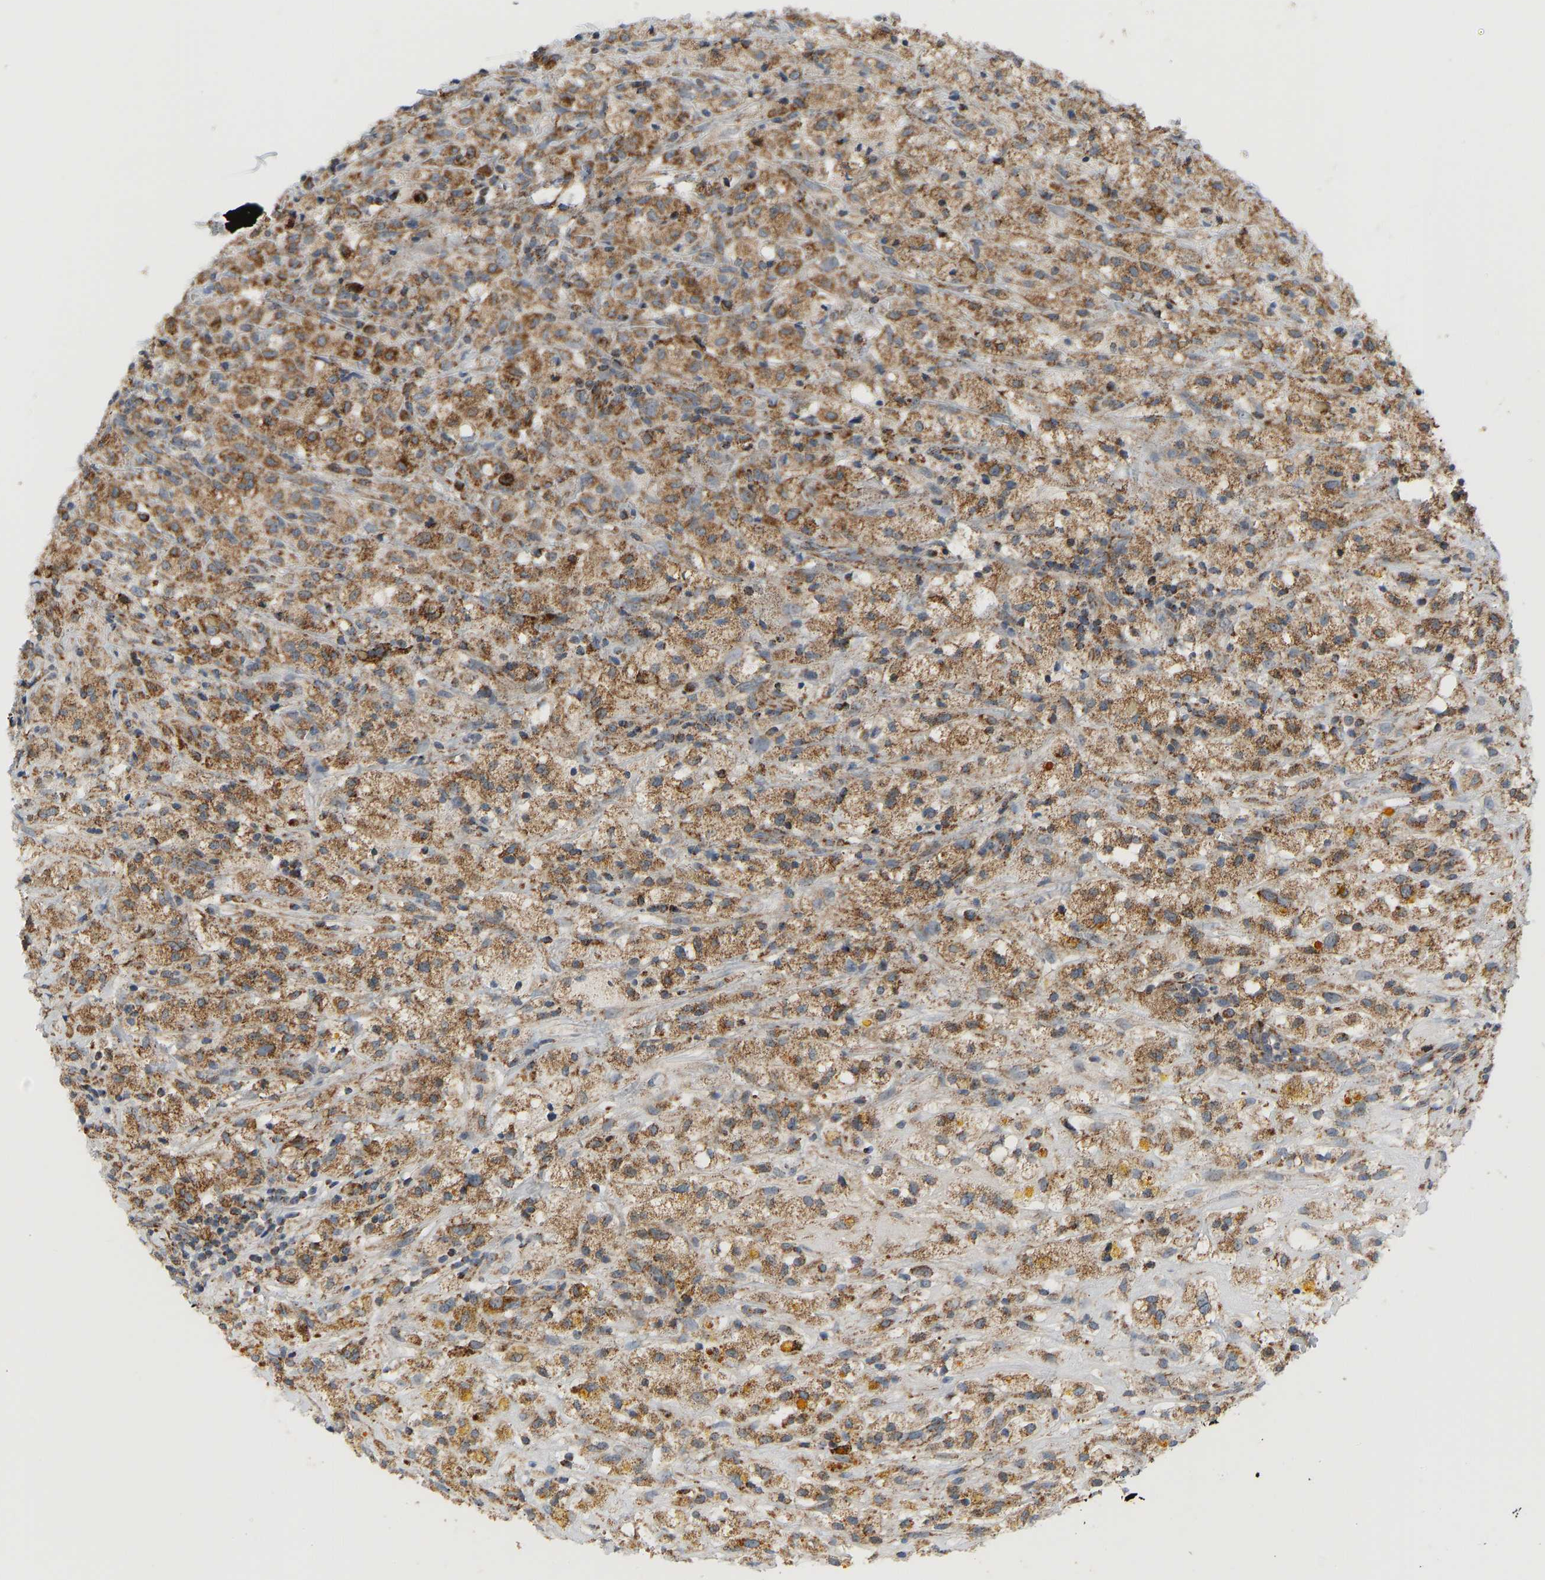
{"staining": {"intensity": "moderate", "quantity": ">75%", "location": "cytoplasmic/membranous"}, "tissue": "testis cancer", "cell_type": "Tumor cells", "image_type": "cancer", "snomed": [{"axis": "morphology", "description": "Carcinoma, Embryonal, NOS"}, {"axis": "topography", "description": "Testis"}], "caption": "This is an image of immunohistochemistry (IHC) staining of testis cancer (embryonal carcinoma), which shows moderate positivity in the cytoplasmic/membranous of tumor cells.", "gene": "GPSM2", "patient": {"sex": "male", "age": 2}}